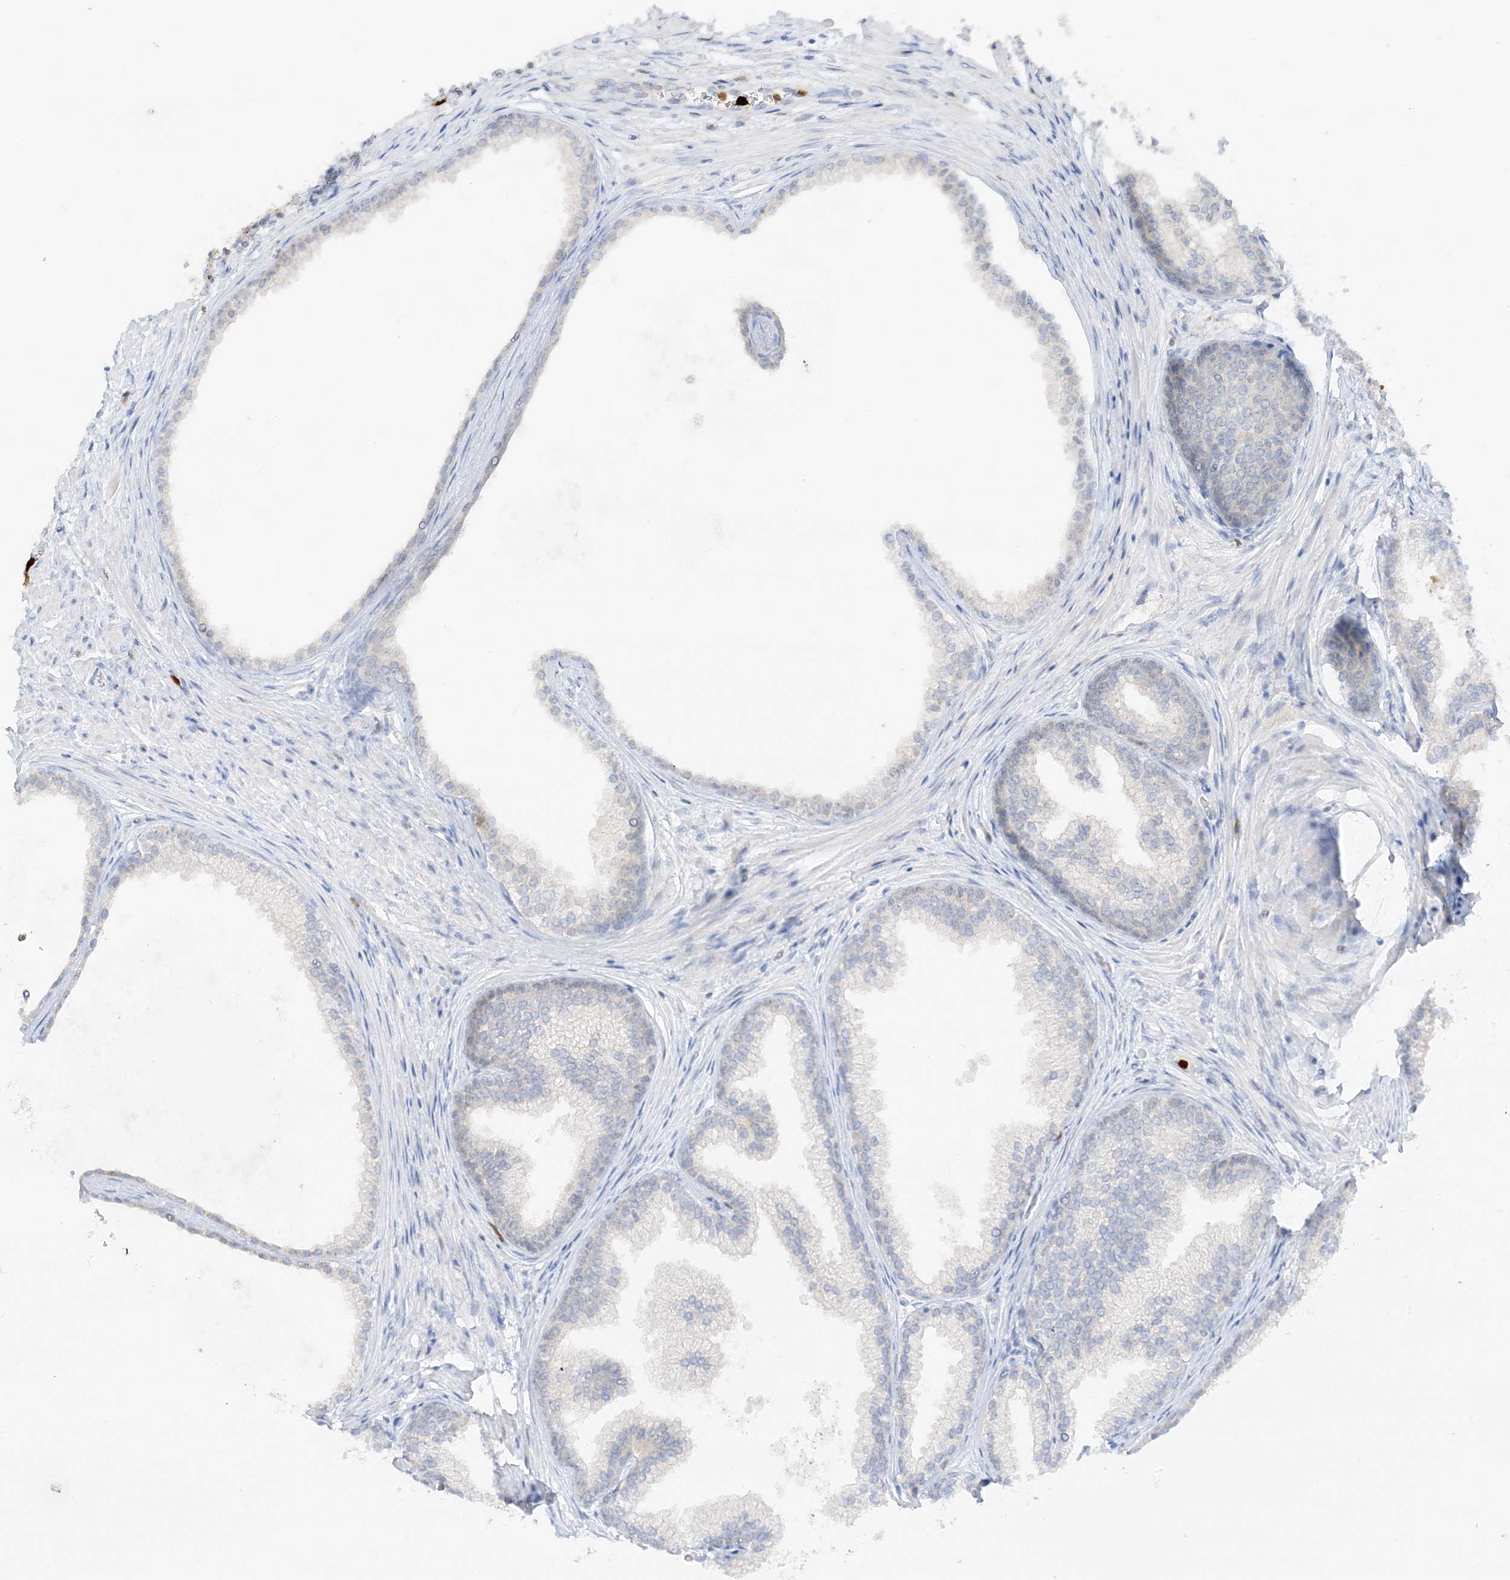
{"staining": {"intensity": "negative", "quantity": "none", "location": "none"}, "tissue": "prostate", "cell_type": "Glandular cells", "image_type": "normal", "snomed": [{"axis": "morphology", "description": "Normal tissue, NOS"}, {"axis": "topography", "description": "Prostate"}], "caption": "IHC of unremarkable human prostate displays no expression in glandular cells.", "gene": "GCA", "patient": {"sex": "male", "age": 76}}